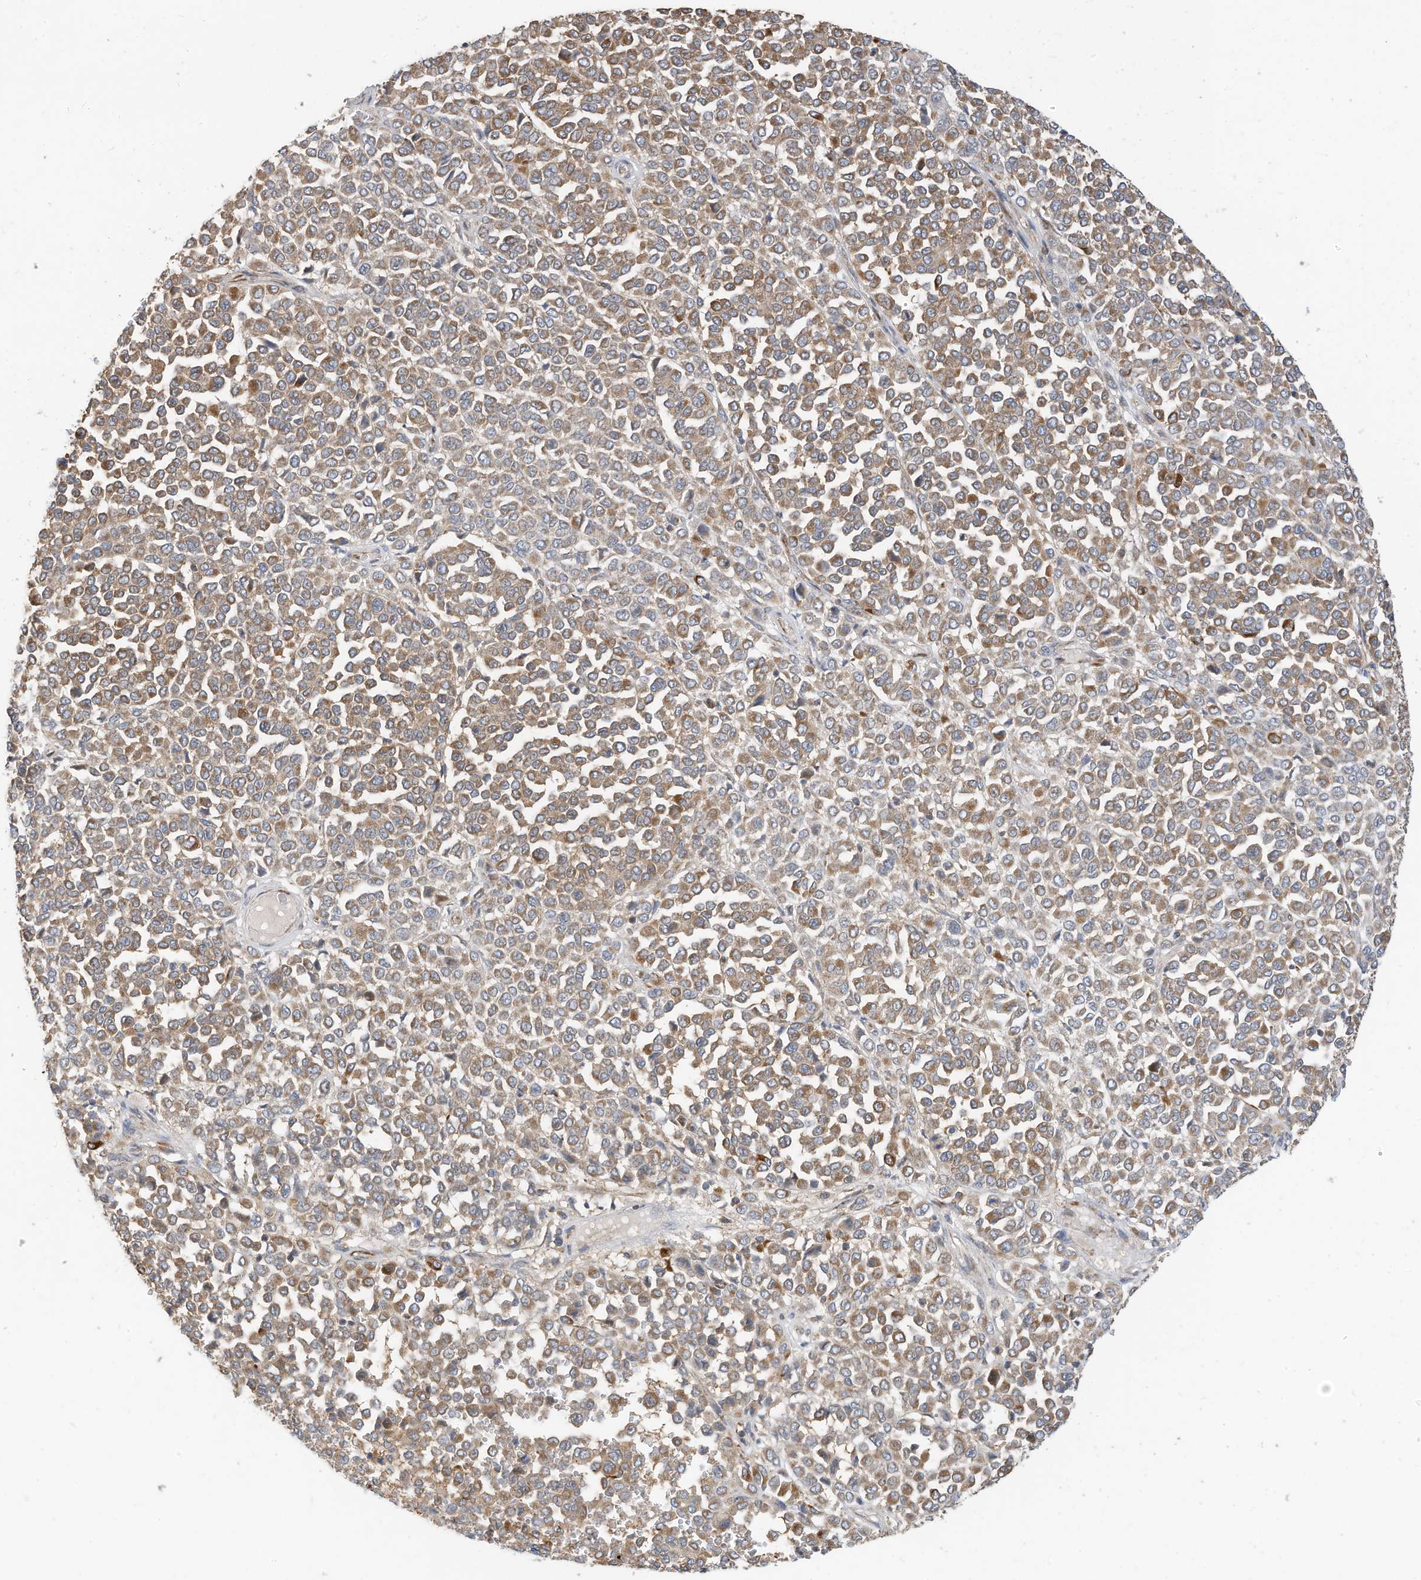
{"staining": {"intensity": "moderate", "quantity": ">75%", "location": "cytoplasmic/membranous"}, "tissue": "melanoma", "cell_type": "Tumor cells", "image_type": "cancer", "snomed": [{"axis": "morphology", "description": "Malignant melanoma, Metastatic site"}, {"axis": "topography", "description": "Pancreas"}], "caption": "Melanoma stained with a protein marker displays moderate staining in tumor cells.", "gene": "METTL6", "patient": {"sex": "female", "age": 30}}